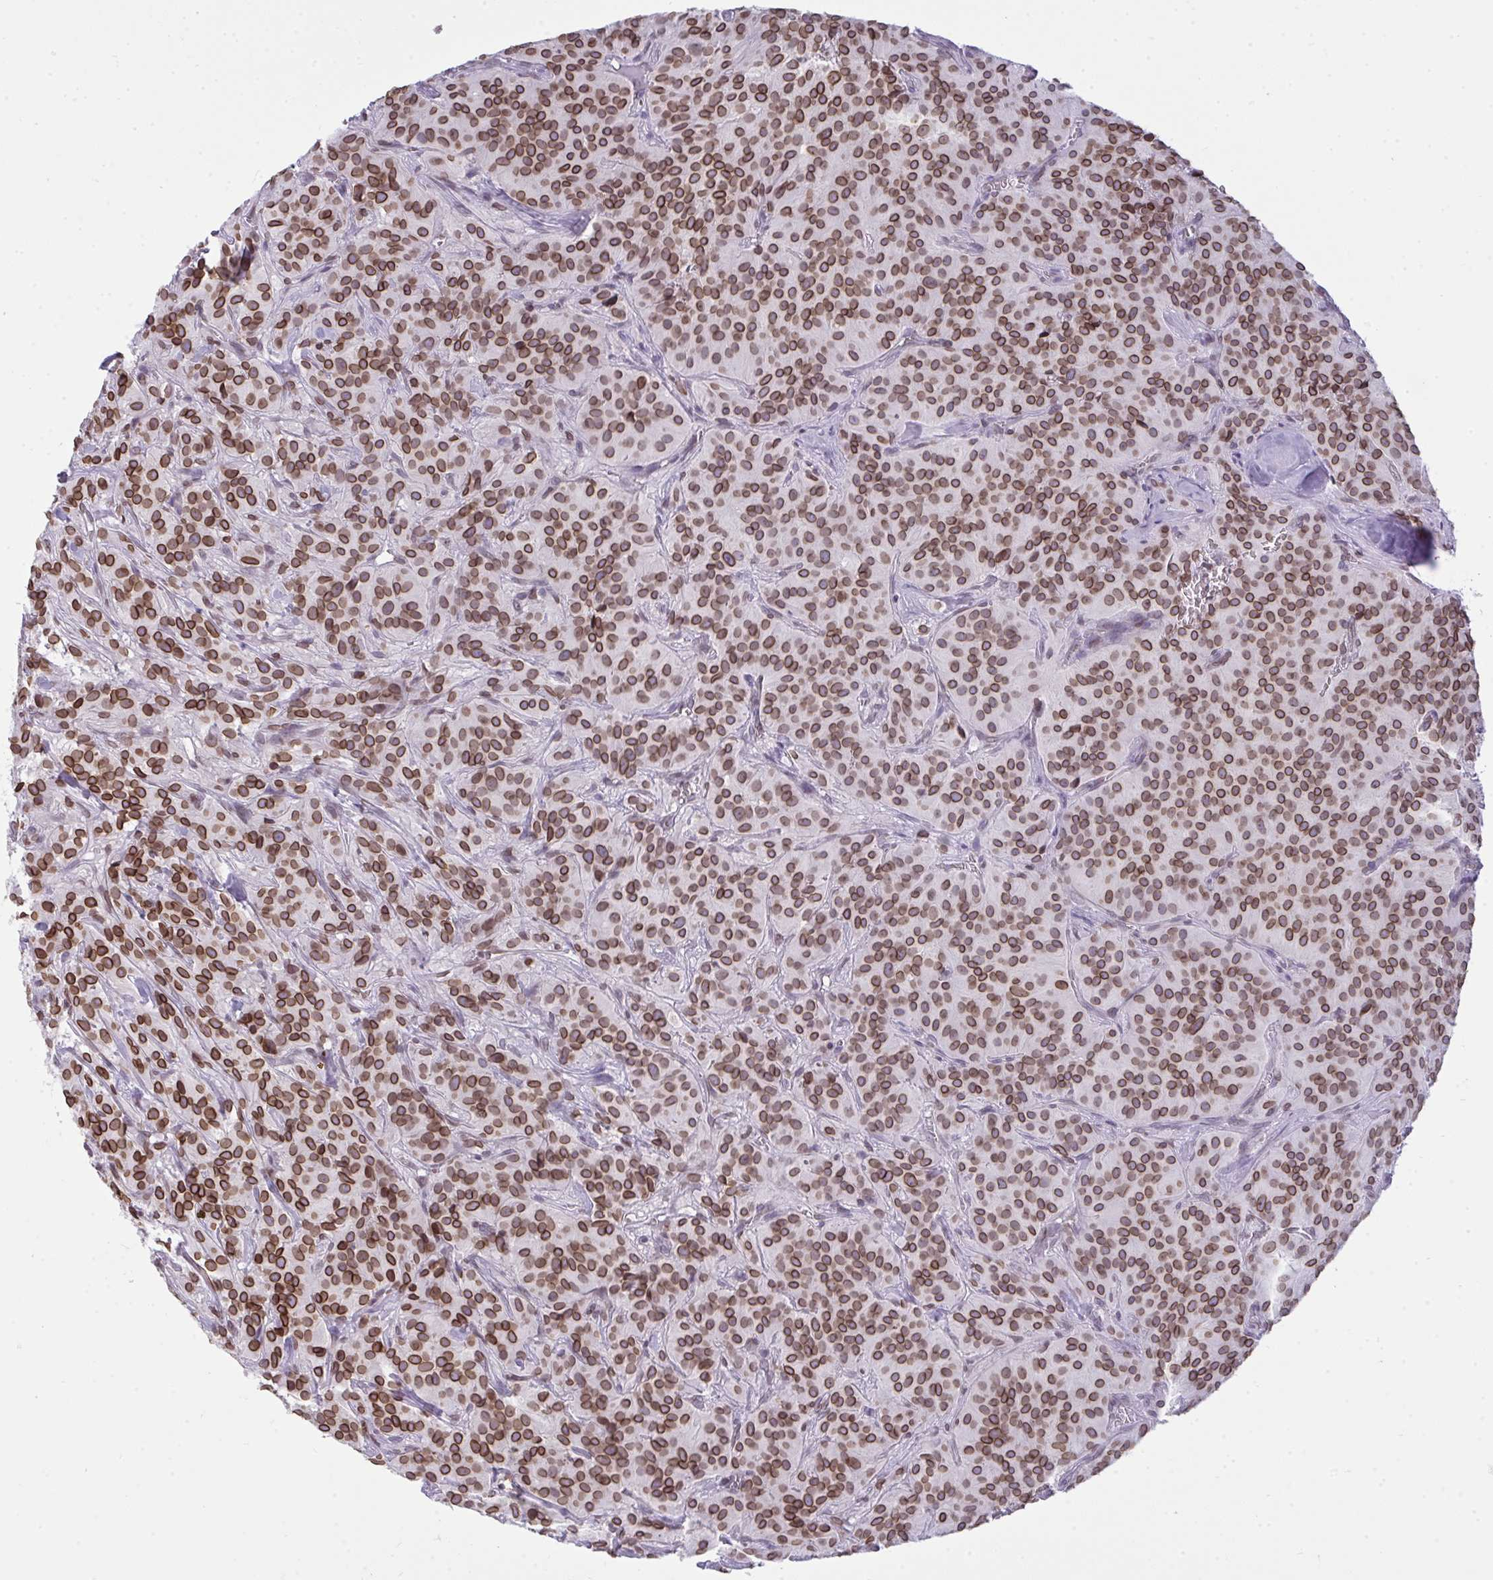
{"staining": {"intensity": "moderate", "quantity": ">75%", "location": "cytoplasmic/membranous,nuclear"}, "tissue": "glioma", "cell_type": "Tumor cells", "image_type": "cancer", "snomed": [{"axis": "morphology", "description": "Glioma, malignant, Low grade"}, {"axis": "topography", "description": "Brain"}], "caption": "IHC (DAB) staining of human low-grade glioma (malignant) reveals moderate cytoplasmic/membranous and nuclear protein expression in about >75% of tumor cells.", "gene": "LMNB2", "patient": {"sex": "male", "age": 42}}